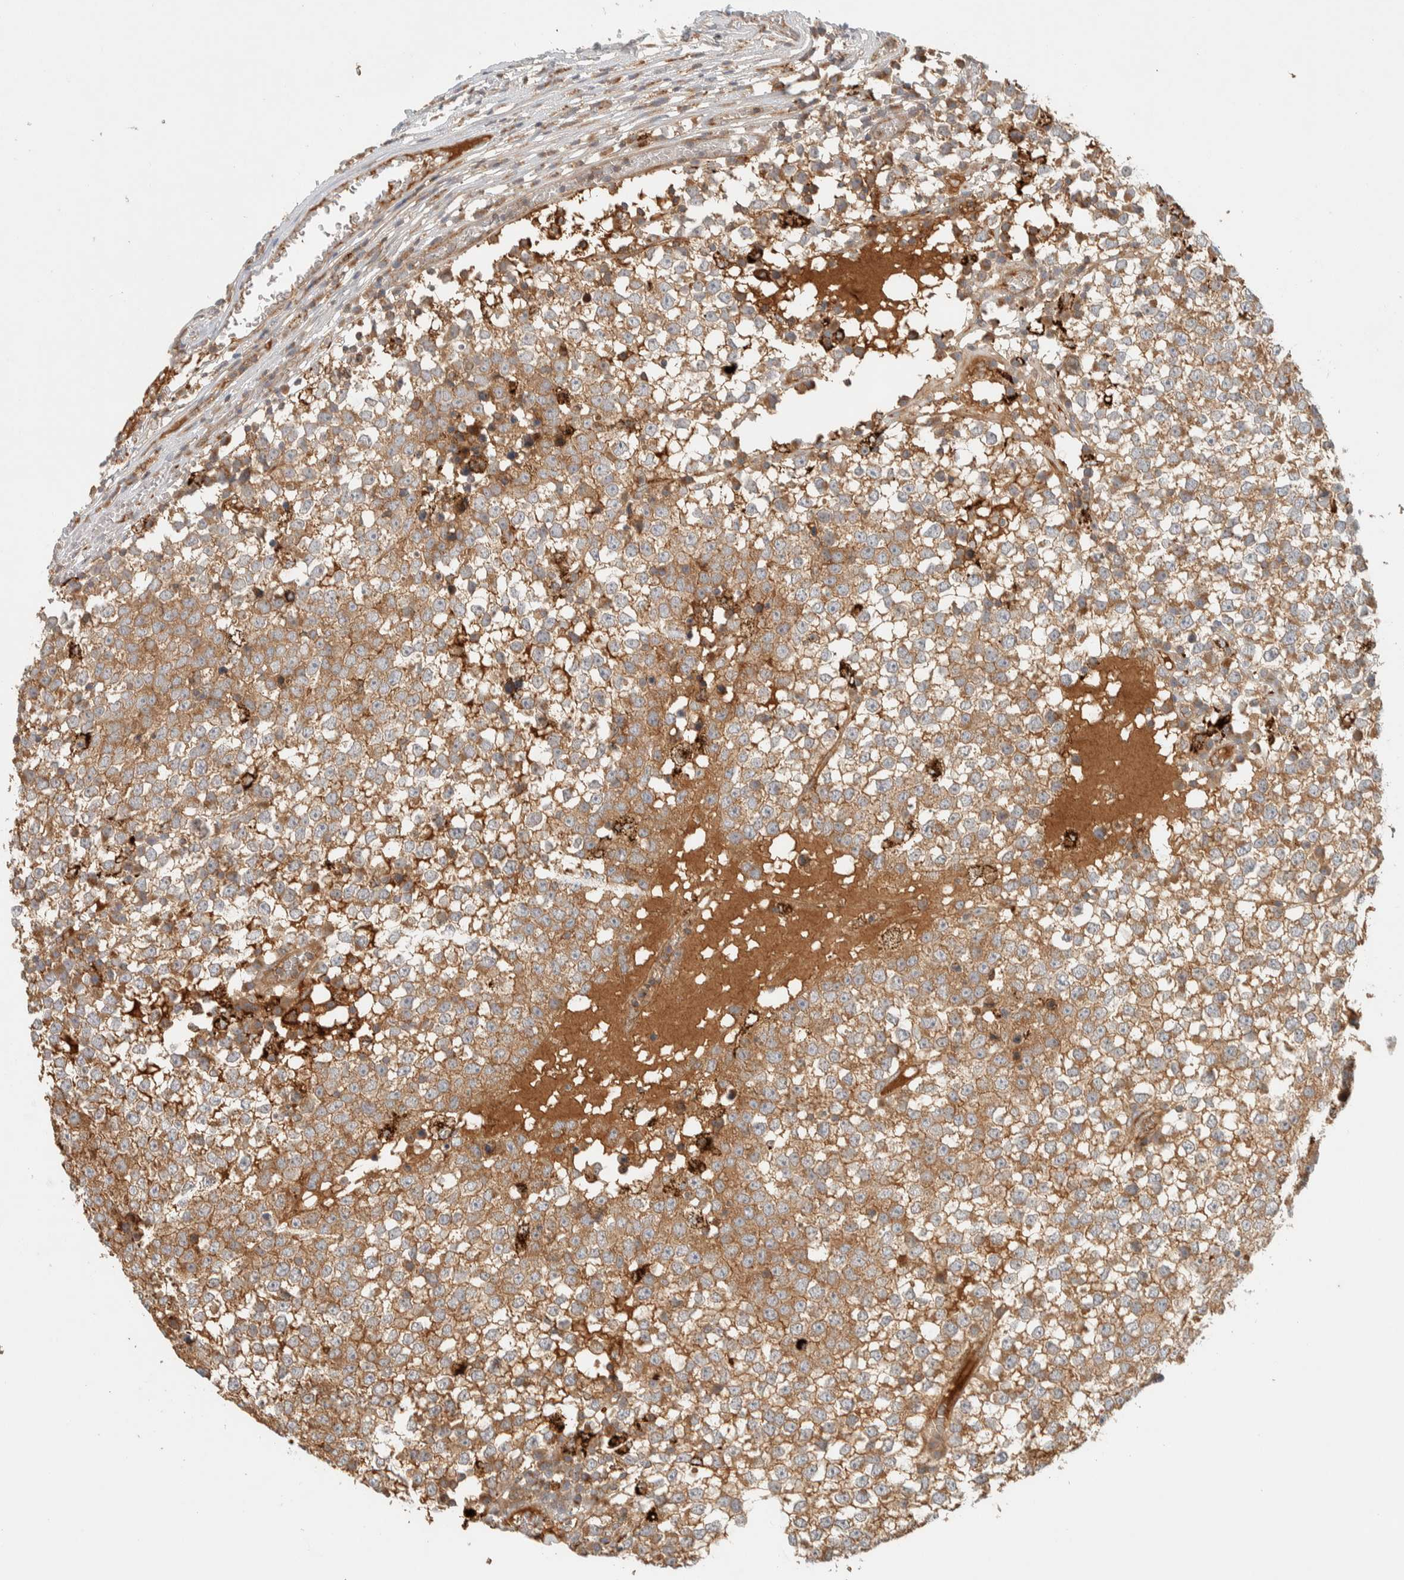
{"staining": {"intensity": "moderate", "quantity": ">75%", "location": "cytoplasmic/membranous"}, "tissue": "testis cancer", "cell_type": "Tumor cells", "image_type": "cancer", "snomed": [{"axis": "morphology", "description": "Seminoma, NOS"}, {"axis": "topography", "description": "Testis"}], "caption": "Immunohistochemical staining of human seminoma (testis) reveals moderate cytoplasmic/membranous protein expression in about >75% of tumor cells.", "gene": "FAM167A", "patient": {"sex": "male", "age": 65}}